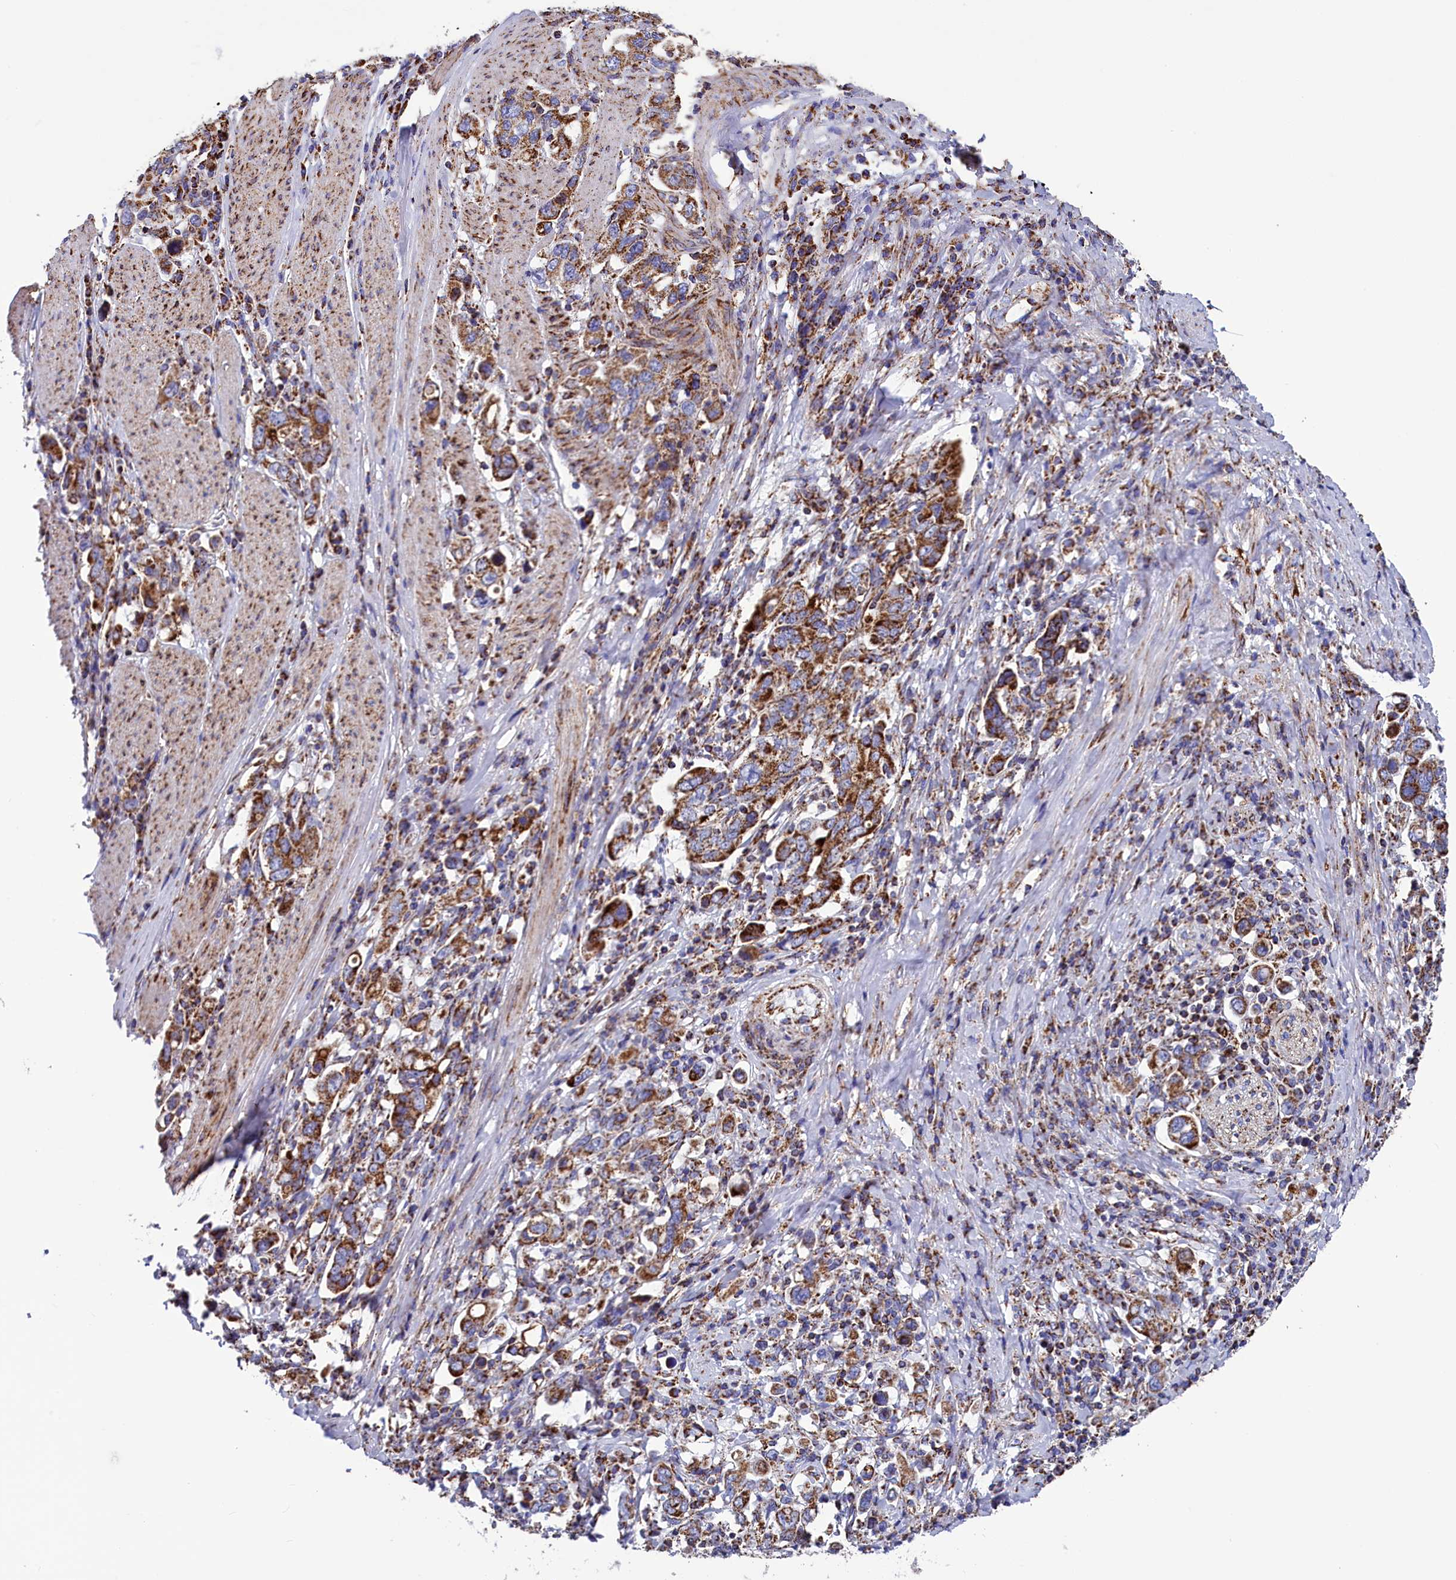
{"staining": {"intensity": "strong", "quantity": ">75%", "location": "cytoplasmic/membranous"}, "tissue": "stomach cancer", "cell_type": "Tumor cells", "image_type": "cancer", "snomed": [{"axis": "morphology", "description": "Adenocarcinoma, NOS"}, {"axis": "topography", "description": "Stomach, upper"}, {"axis": "topography", "description": "Stomach"}], "caption": "A brown stain highlights strong cytoplasmic/membranous positivity of a protein in human stomach cancer tumor cells. The protein is stained brown, and the nuclei are stained in blue (DAB IHC with brightfield microscopy, high magnification).", "gene": "SLC39A3", "patient": {"sex": "male", "age": 62}}